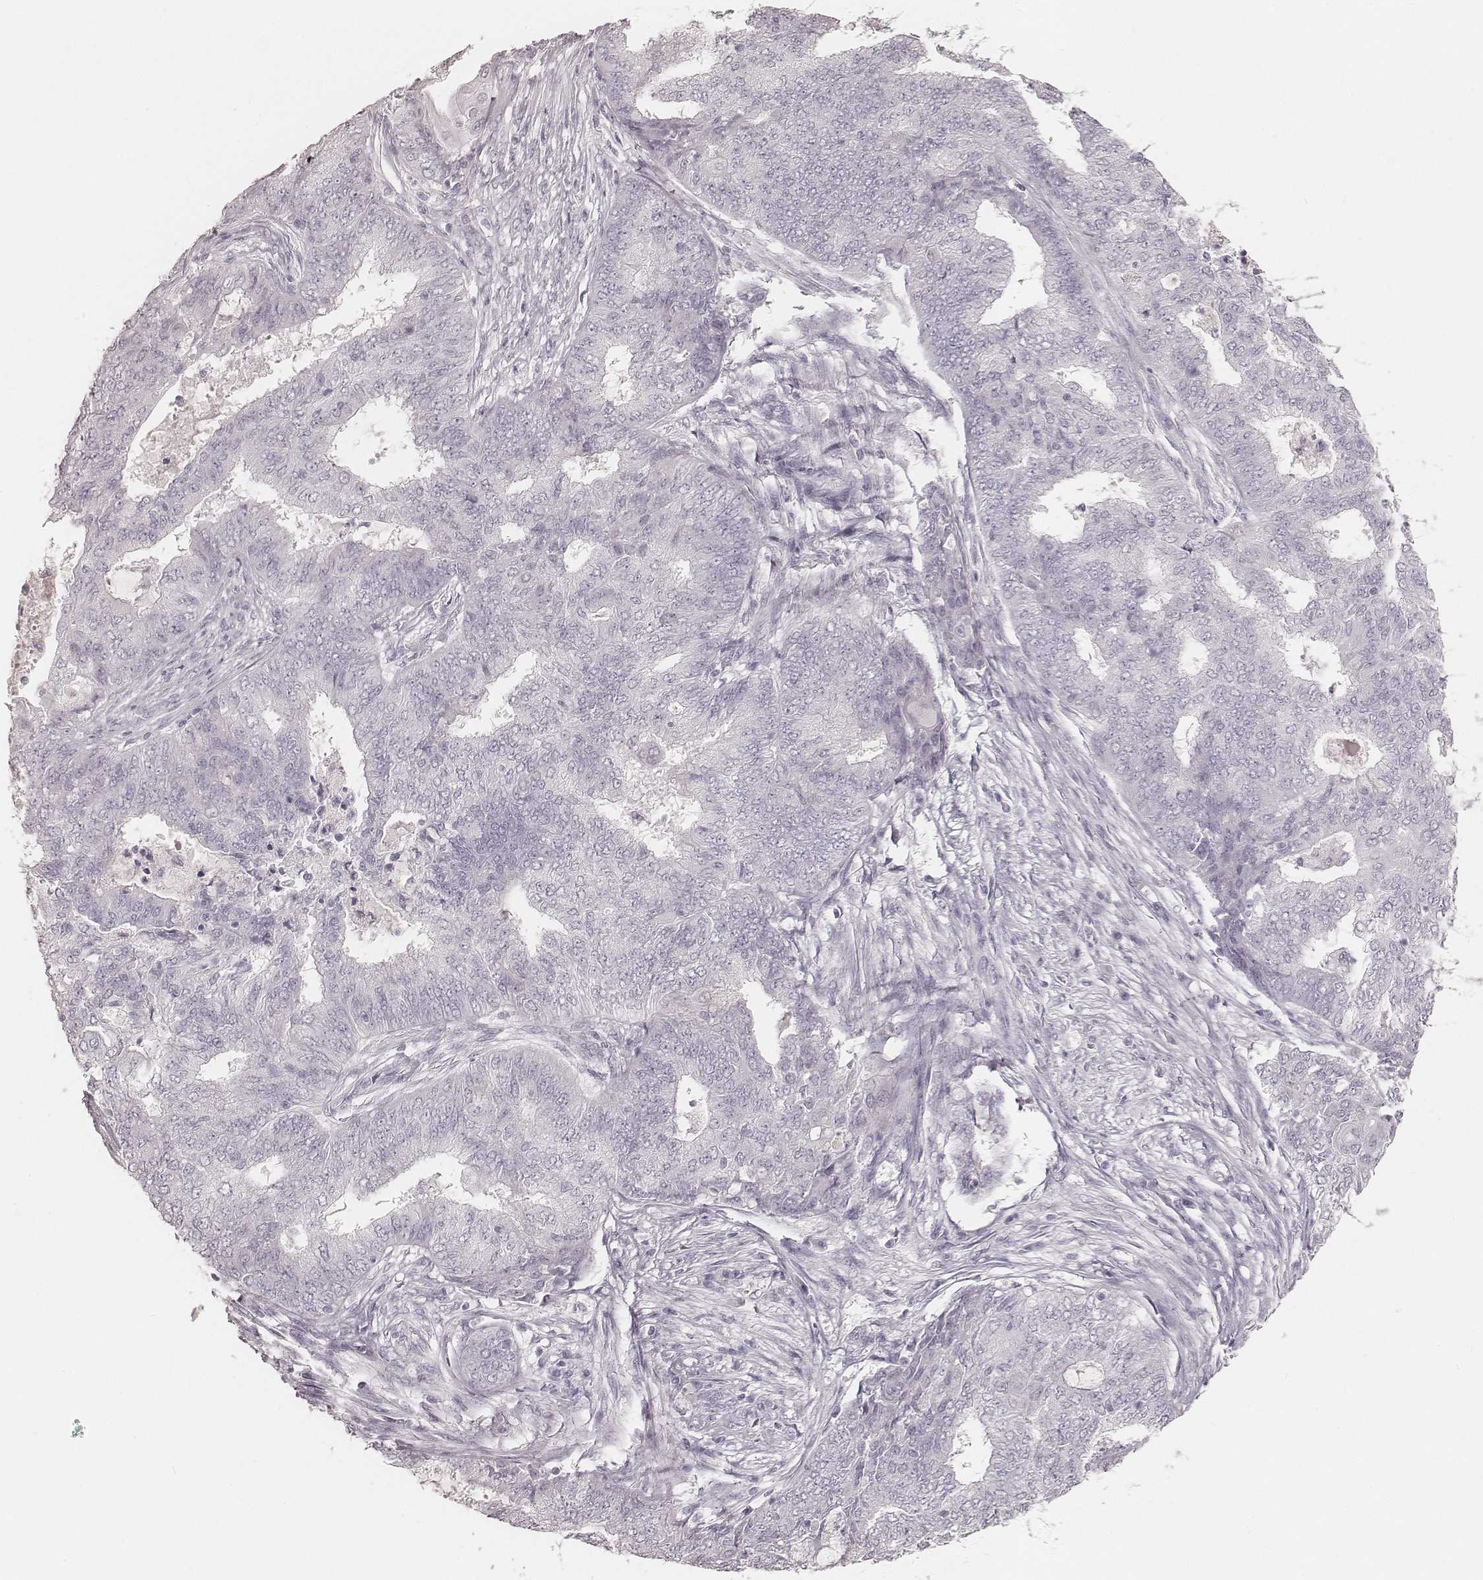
{"staining": {"intensity": "negative", "quantity": "none", "location": "none"}, "tissue": "endometrial cancer", "cell_type": "Tumor cells", "image_type": "cancer", "snomed": [{"axis": "morphology", "description": "Adenocarcinoma, NOS"}, {"axis": "topography", "description": "Endometrium"}], "caption": "Tumor cells are negative for protein expression in human endometrial cancer (adenocarcinoma).", "gene": "KRT26", "patient": {"sex": "female", "age": 62}}